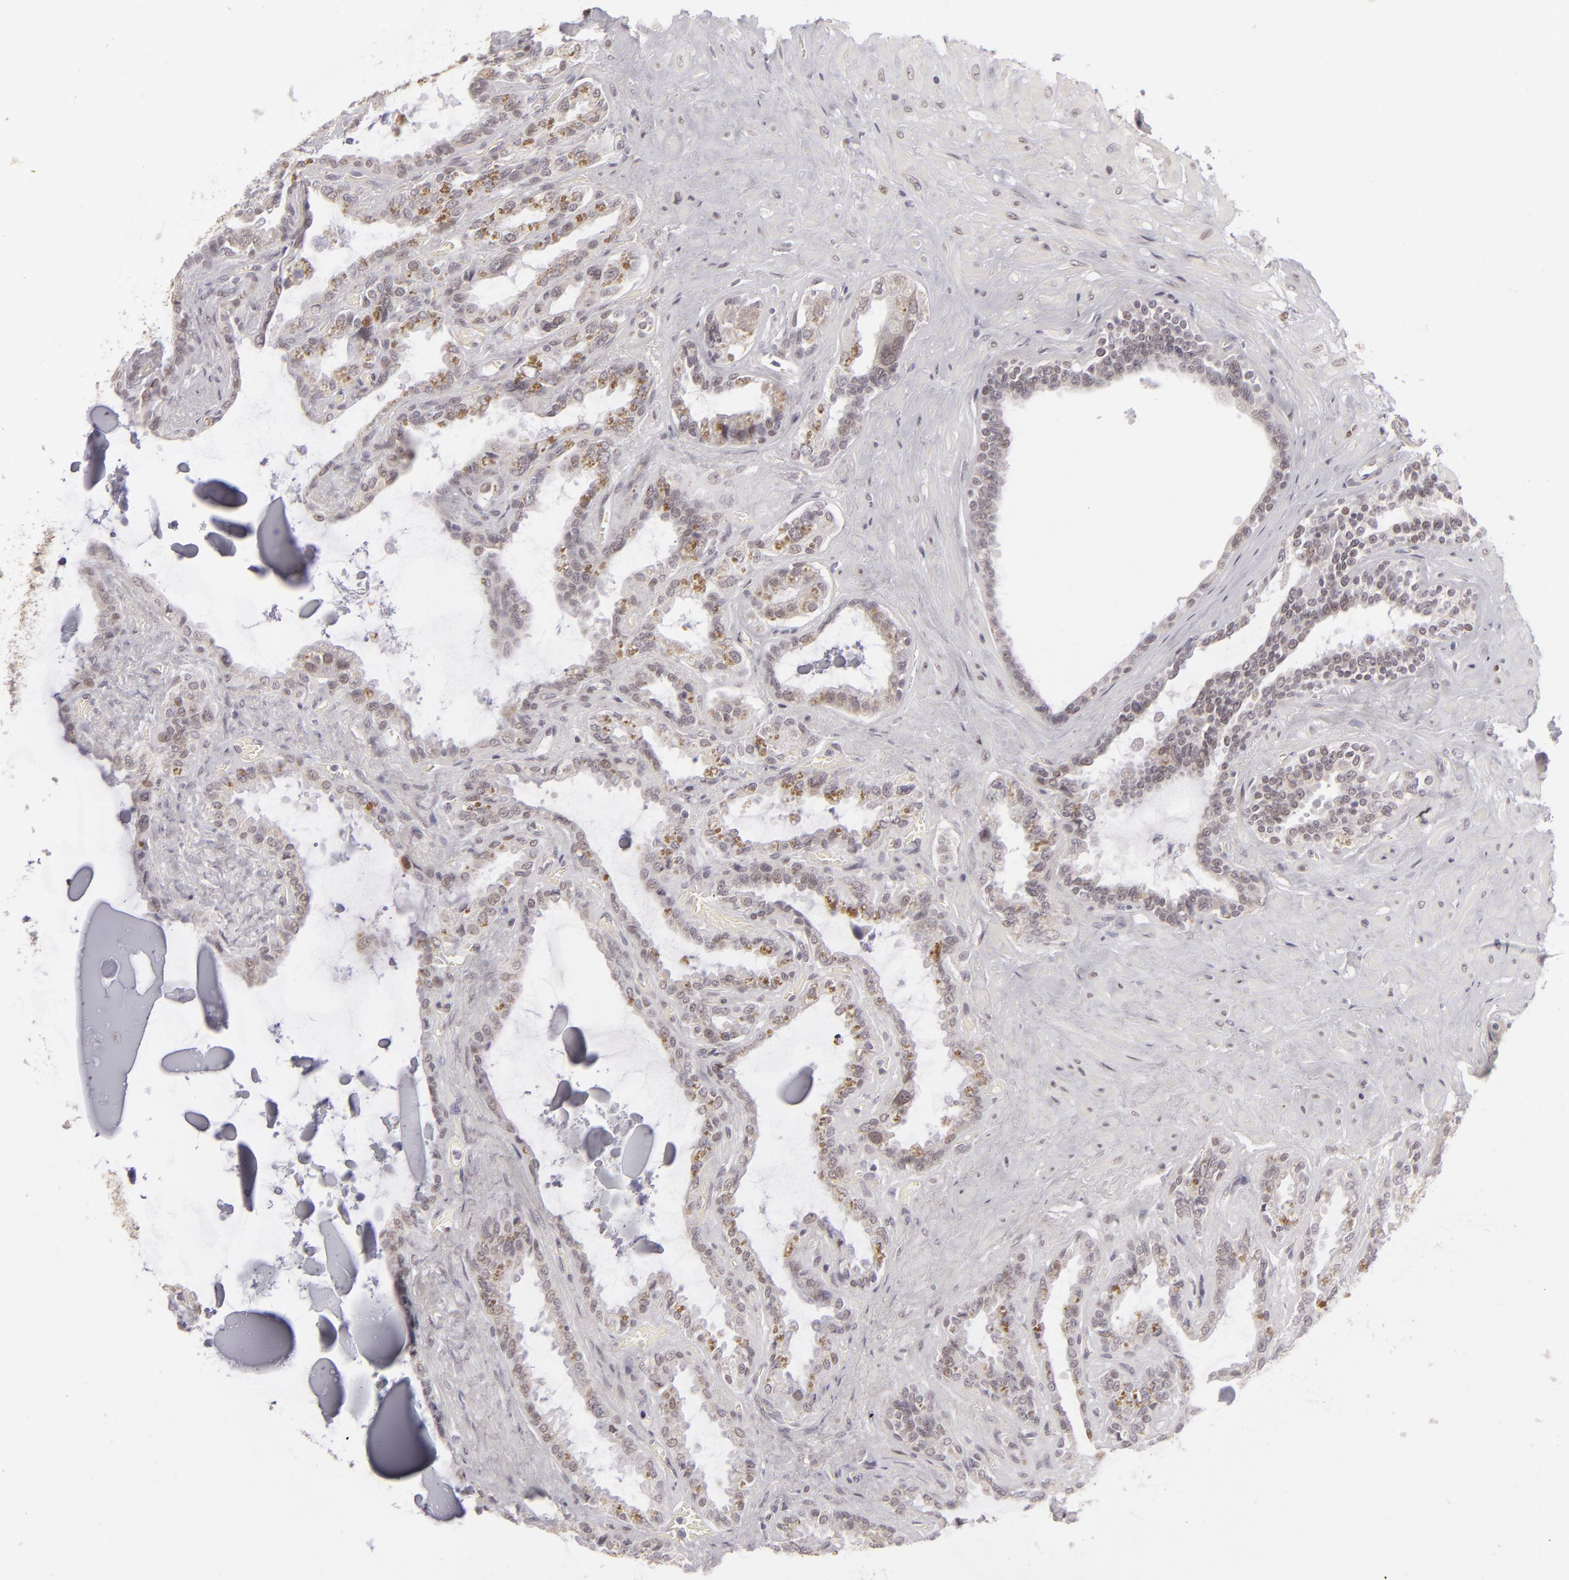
{"staining": {"intensity": "negative", "quantity": "none", "location": "none"}, "tissue": "seminal vesicle", "cell_type": "Glandular cells", "image_type": "normal", "snomed": [{"axis": "morphology", "description": "Normal tissue, NOS"}, {"axis": "morphology", "description": "Inflammation, NOS"}, {"axis": "topography", "description": "Urinary bladder"}, {"axis": "topography", "description": "Prostate"}, {"axis": "topography", "description": "Seminal veicle"}], "caption": "High magnification brightfield microscopy of unremarkable seminal vesicle stained with DAB (3,3'-diaminobenzidine) (brown) and counterstained with hematoxylin (blue): glandular cells show no significant expression. (DAB (3,3'-diaminobenzidine) immunohistochemistry with hematoxylin counter stain).", "gene": "SIX1", "patient": {"sex": "male", "age": 82}}